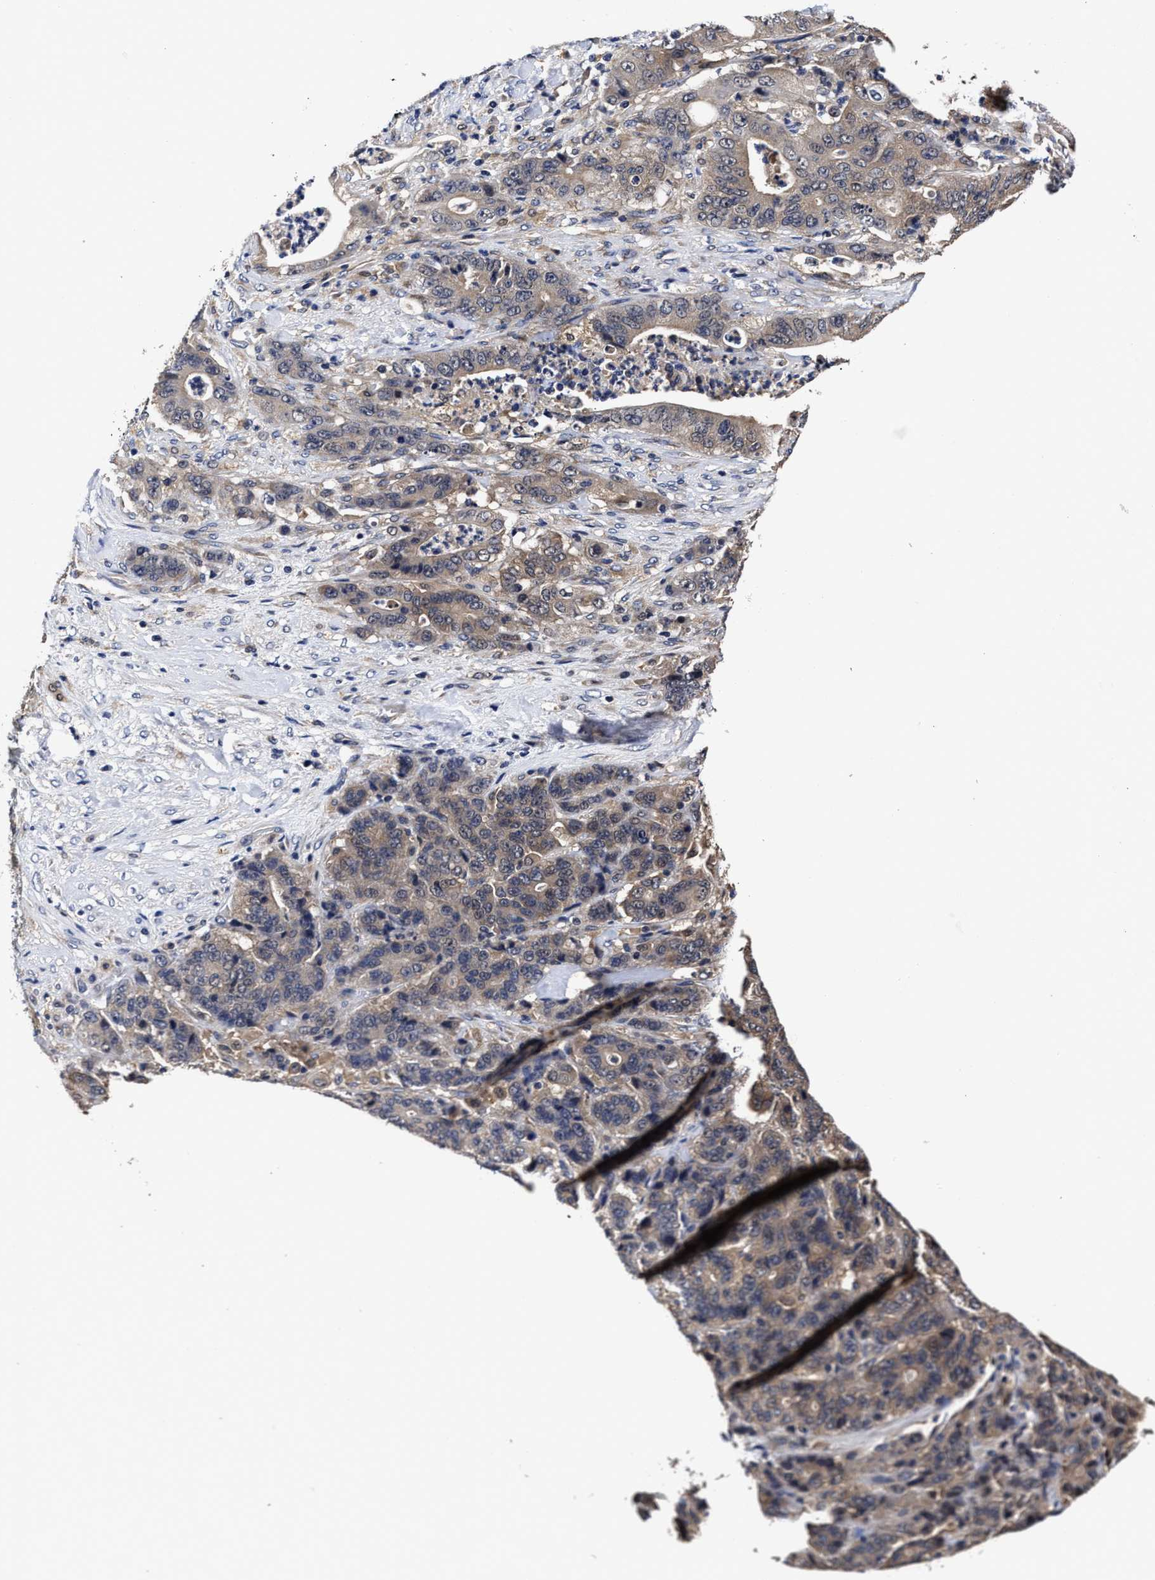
{"staining": {"intensity": "weak", "quantity": ">75%", "location": "cytoplasmic/membranous"}, "tissue": "stomach cancer", "cell_type": "Tumor cells", "image_type": "cancer", "snomed": [{"axis": "morphology", "description": "Adenocarcinoma, NOS"}, {"axis": "topography", "description": "Stomach"}], "caption": "Human stomach cancer stained with a protein marker shows weak staining in tumor cells.", "gene": "SOCS5", "patient": {"sex": "female", "age": 73}}